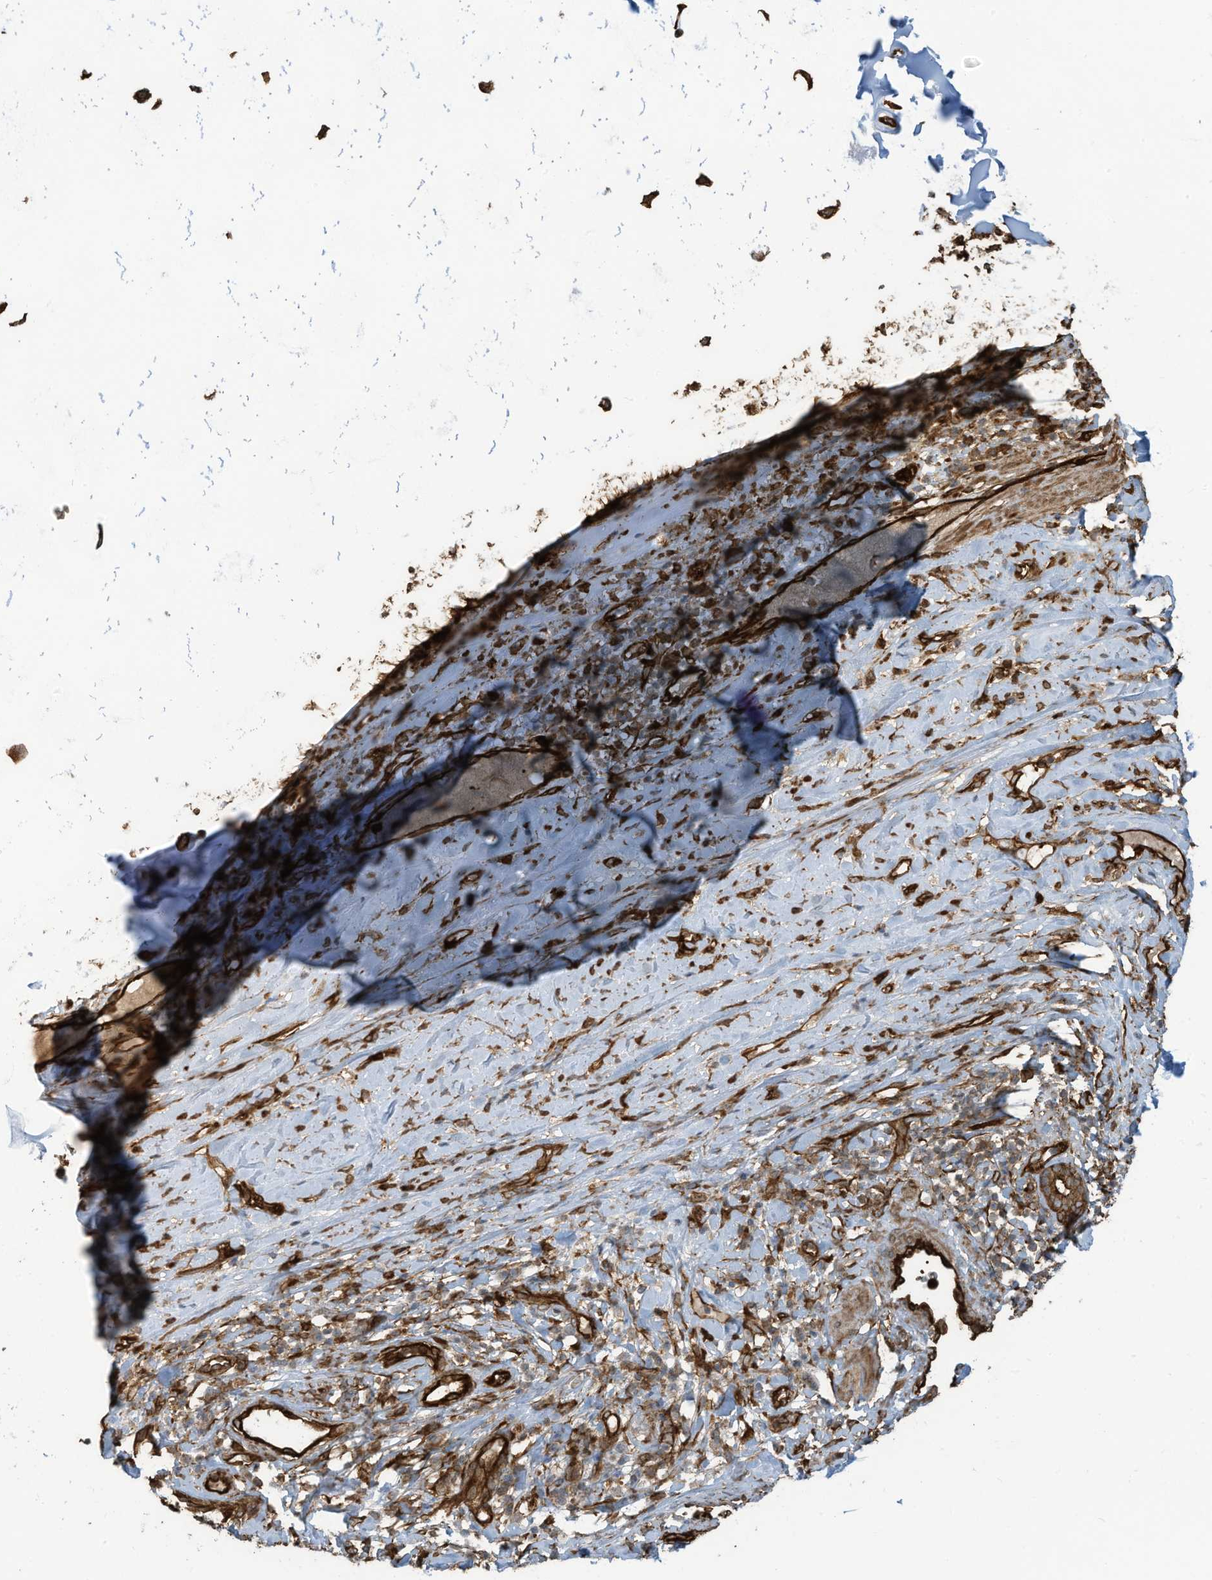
{"staining": {"intensity": "strong", "quantity": ">75%", "location": "cytoplasmic/membranous"}, "tissue": "soft tissue", "cell_type": "Fibroblasts", "image_type": "normal", "snomed": [{"axis": "morphology", "description": "Normal tissue, NOS"}, {"axis": "morphology", "description": "Basal cell carcinoma"}, {"axis": "topography", "description": "Cartilage tissue"}, {"axis": "topography", "description": "Nasopharynx"}, {"axis": "topography", "description": "Oral tissue"}], "caption": "The image displays a brown stain indicating the presence of a protein in the cytoplasmic/membranous of fibroblasts in soft tissue.", "gene": "SLC9A2", "patient": {"sex": "female", "age": 77}}